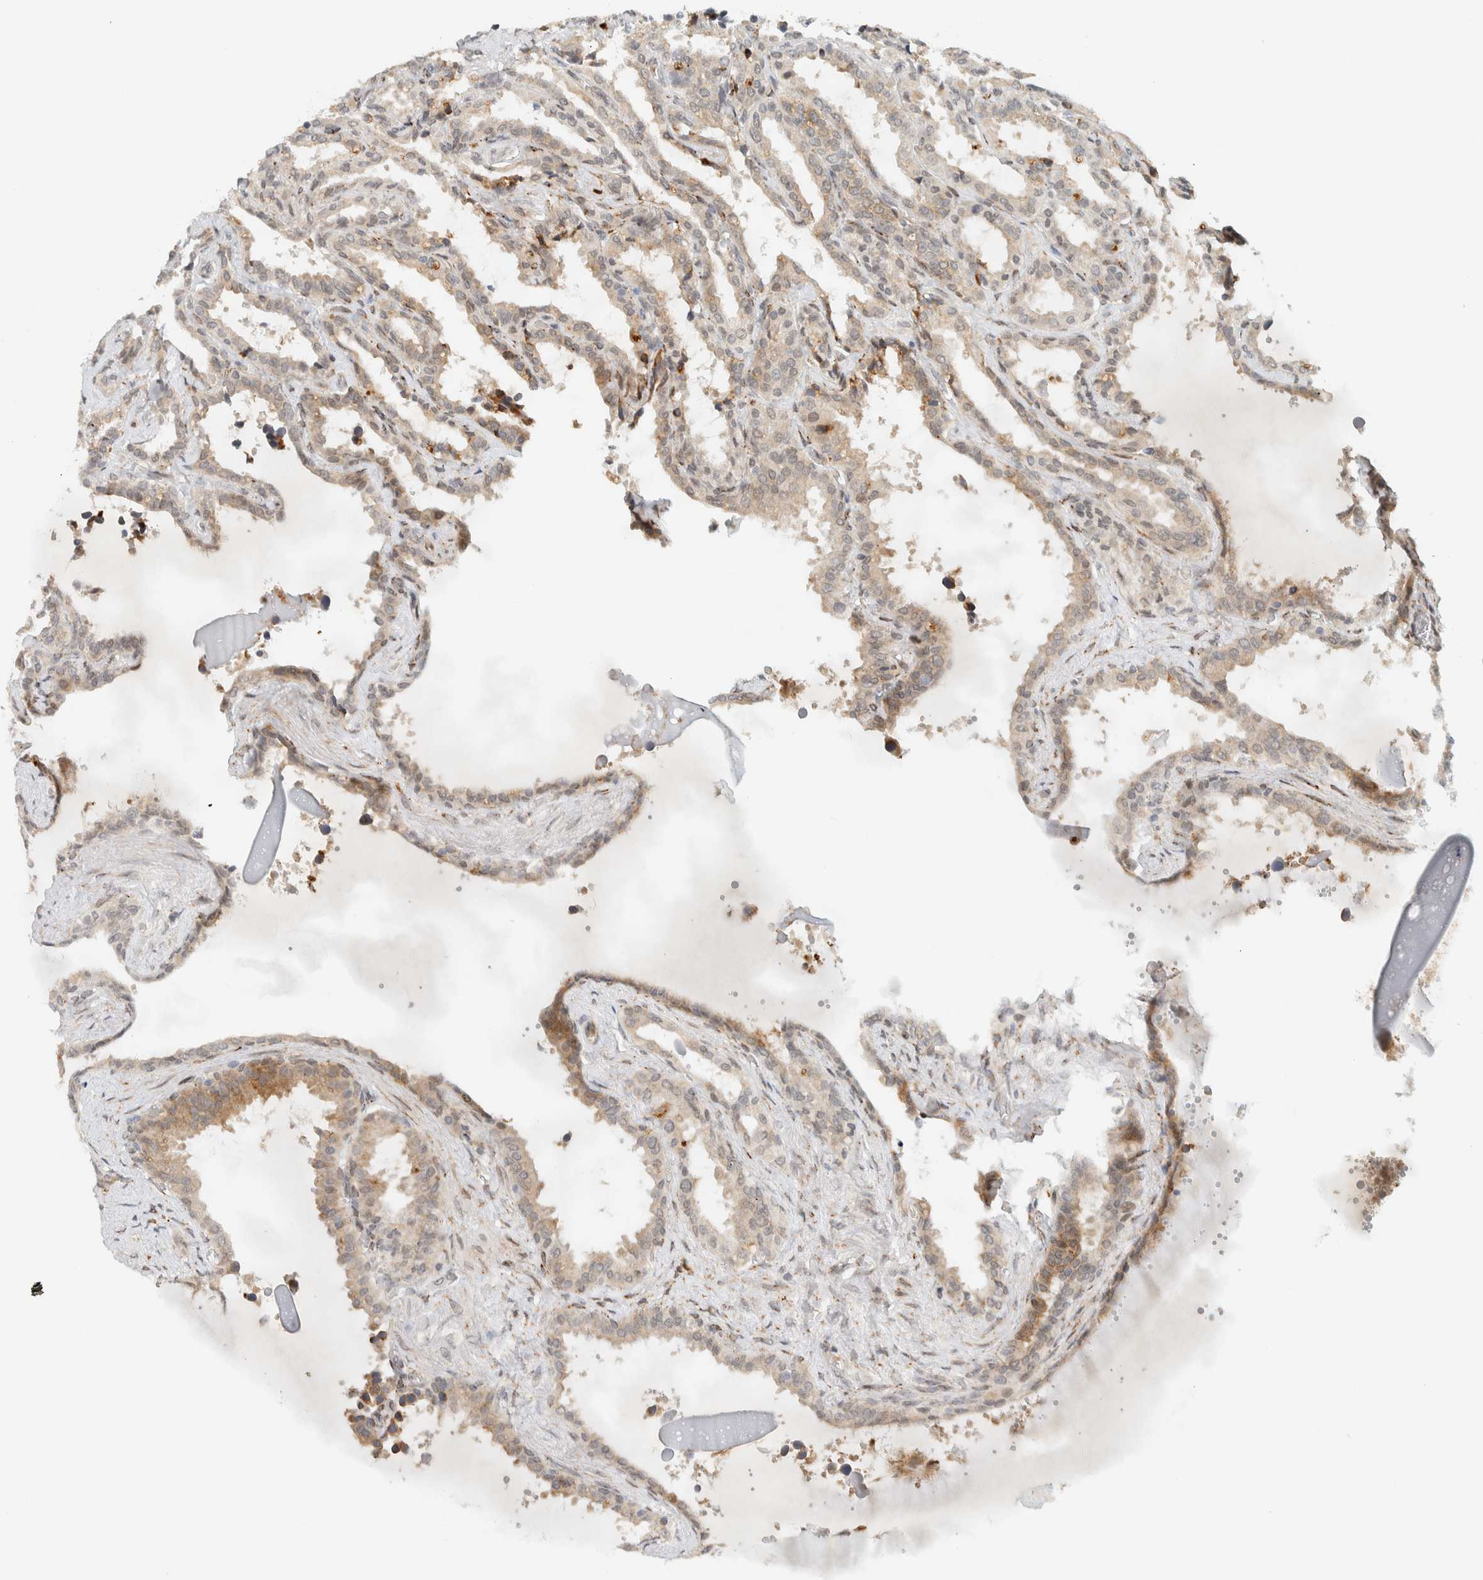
{"staining": {"intensity": "moderate", "quantity": "25%-75%", "location": "cytoplasmic/membranous"}, "tissue": "seminal vesicle", "cell_type": "Glandular cells", "image_type": "normal", "snomed": [{"axis": "morphology", "description": "Normal tissue, NOS"}, {"axis": "topography", "description": "Seminal veicle"}], "caption": "This histopathology image demonstrates IHC staining of benign human seminal vesicle, with medium moderate cytoplasmic/membranous expression in about 25%-75% of glandular cells.", "gene": "ITPRID1", "patient": {"sex": "male", "age": 46}}